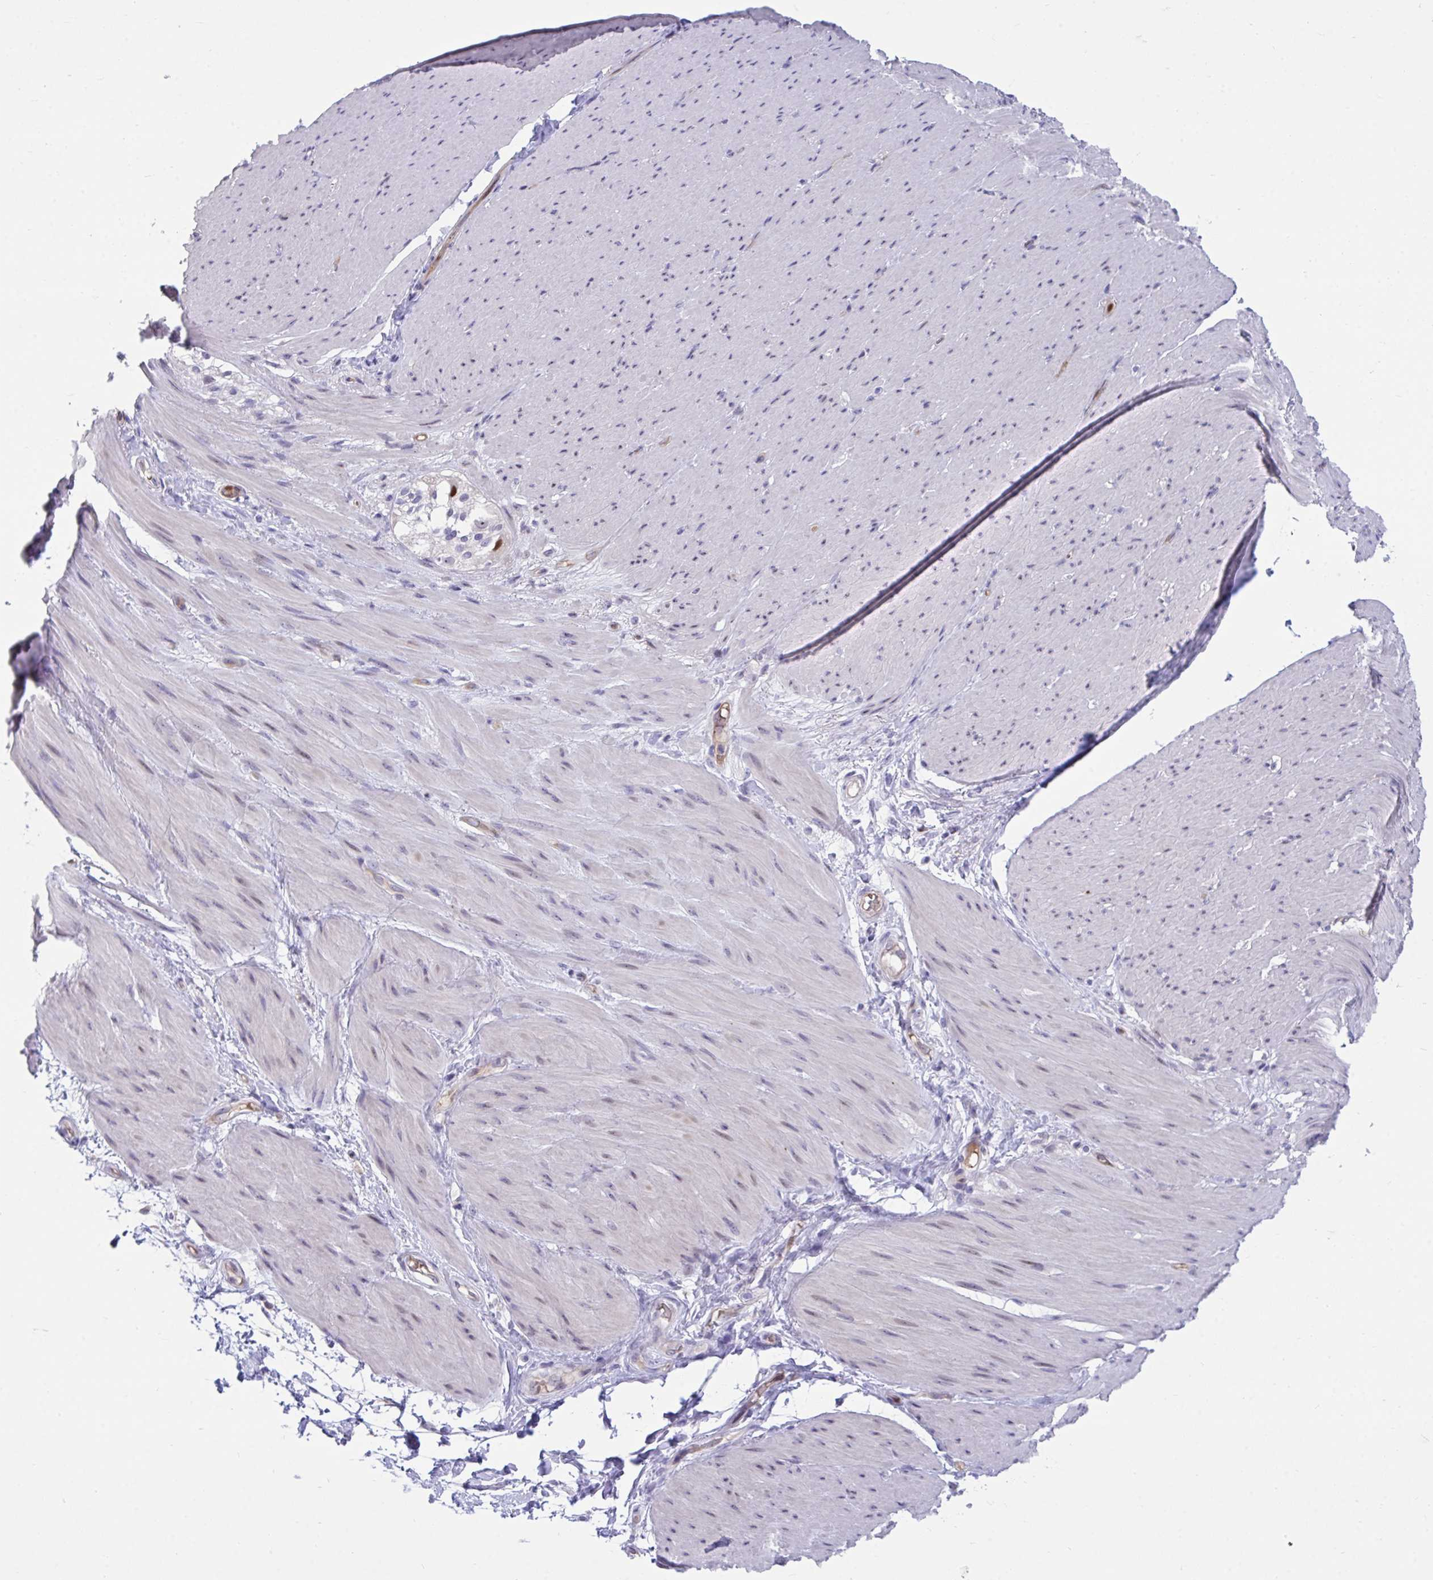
{"staining": {"intensity": "weak", "quantity": "<25%", "location": "nuclear"}, "tissue": "smooth muscle", "cell_type": "Smooth muscle cells", "image_type": "normal", "snomed": [{"axis": "morphology", "description": "Normal tissue, NOS"}, {"axis": "topography", "description": "Smooth muscle"}, {"axis": "topography", "description": "Rectum"}], "caption": "IHC micrograph of unremarkable smooth muscle: smooth muscle stained with DAB exhibits no significant protein positivity in smooth muscle cells.", "gene": "CENPQ", "patient": {"sex": "male", "age": 53}}